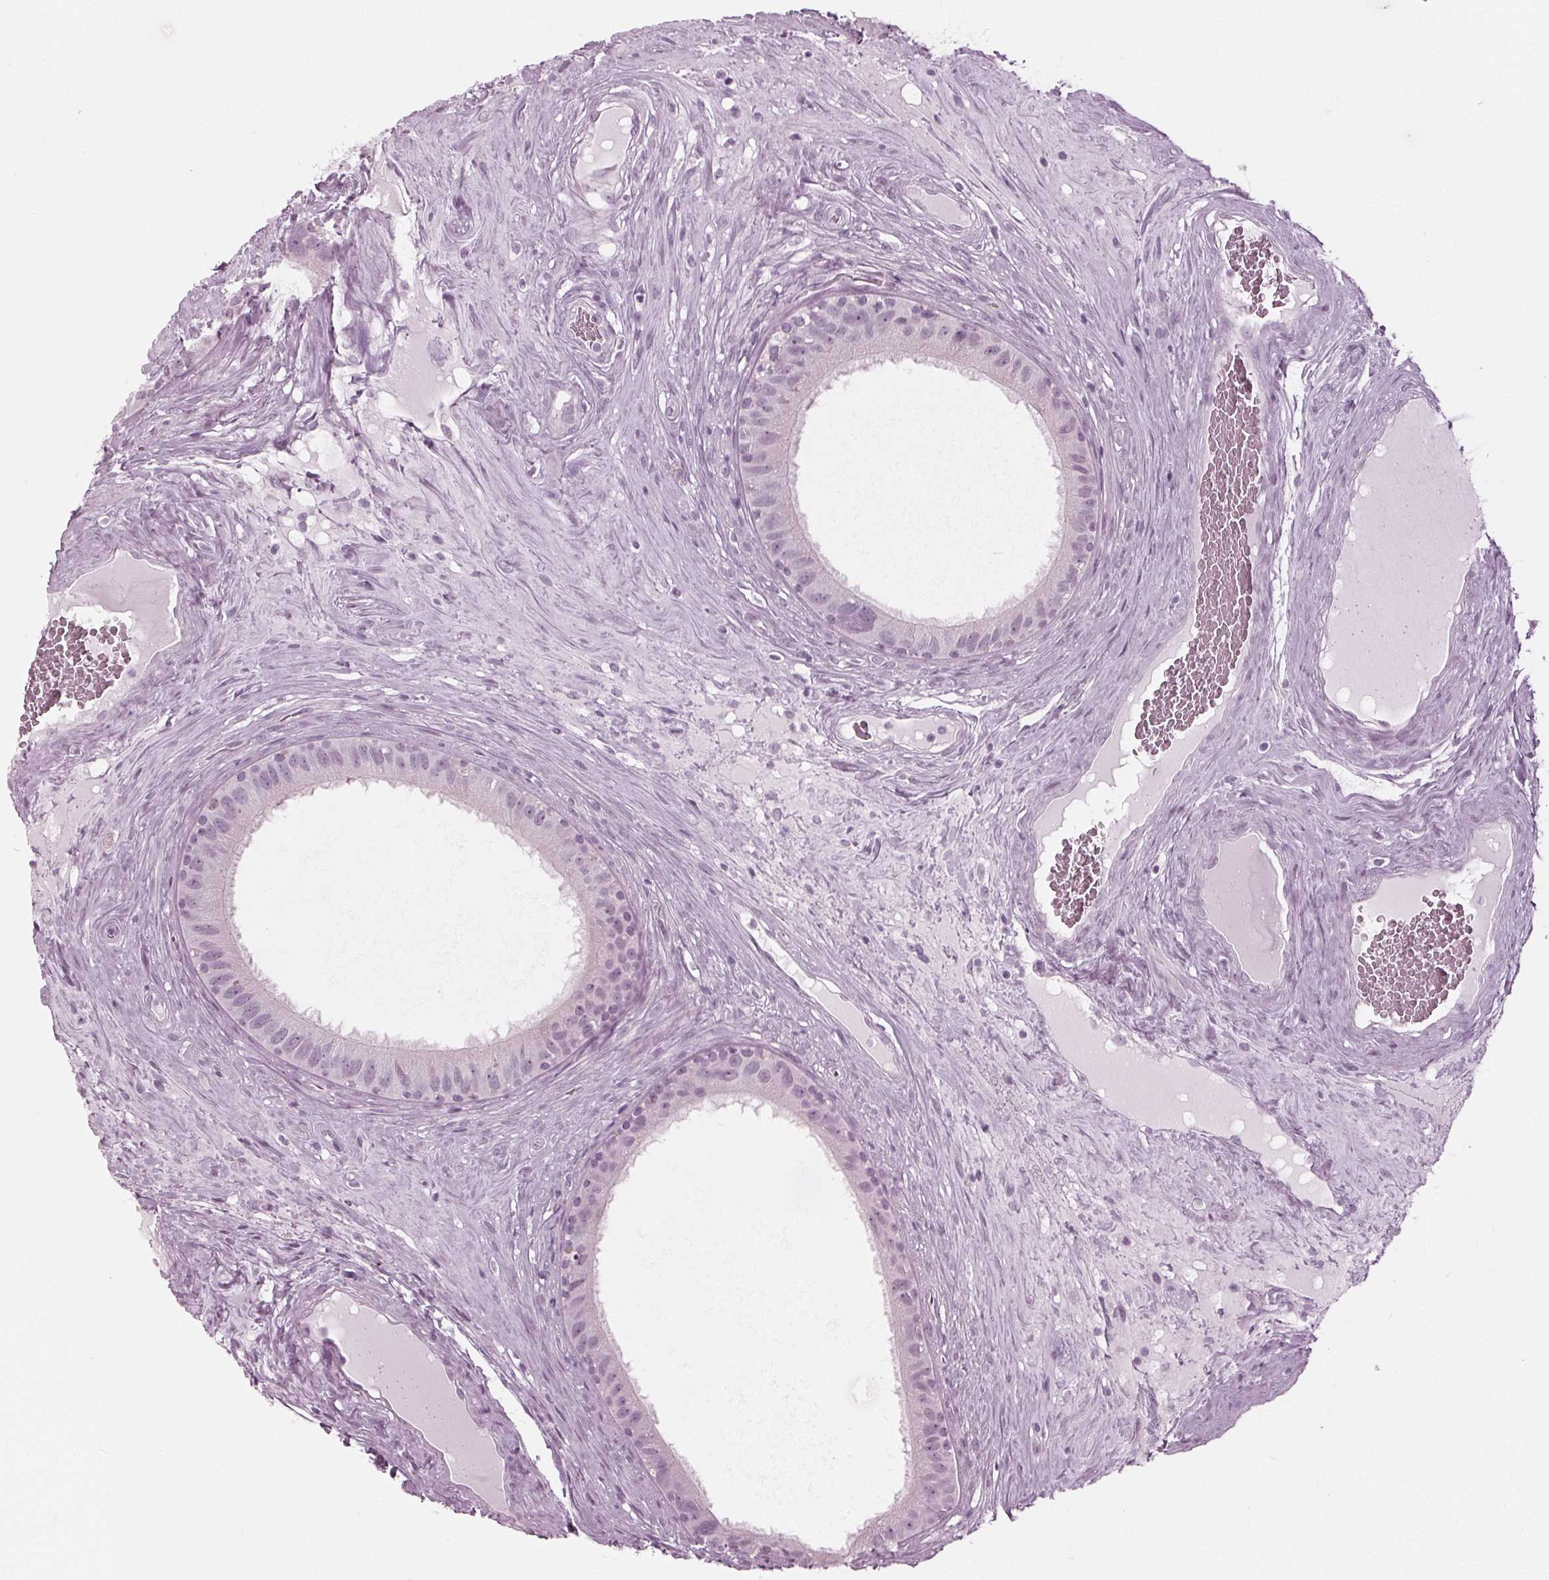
{"staining": {"intensity": "negative", "quantity": "none", "location": "none"}, "tissue": "epididymis", "cell_type": "Glandular cells", "image_type": "normal", "snomed": [{"axis": "morphology", "description": "Normal tissue, NOS"}, {"axis": "topography", "description": "Epididymis"}], "caption": "DAB immunohistochemical staining of normal epididymis demonstrates no significant staining in glandular cells.", "gene": "KRT28", "patient": {"sex": "male", "age": 59}}